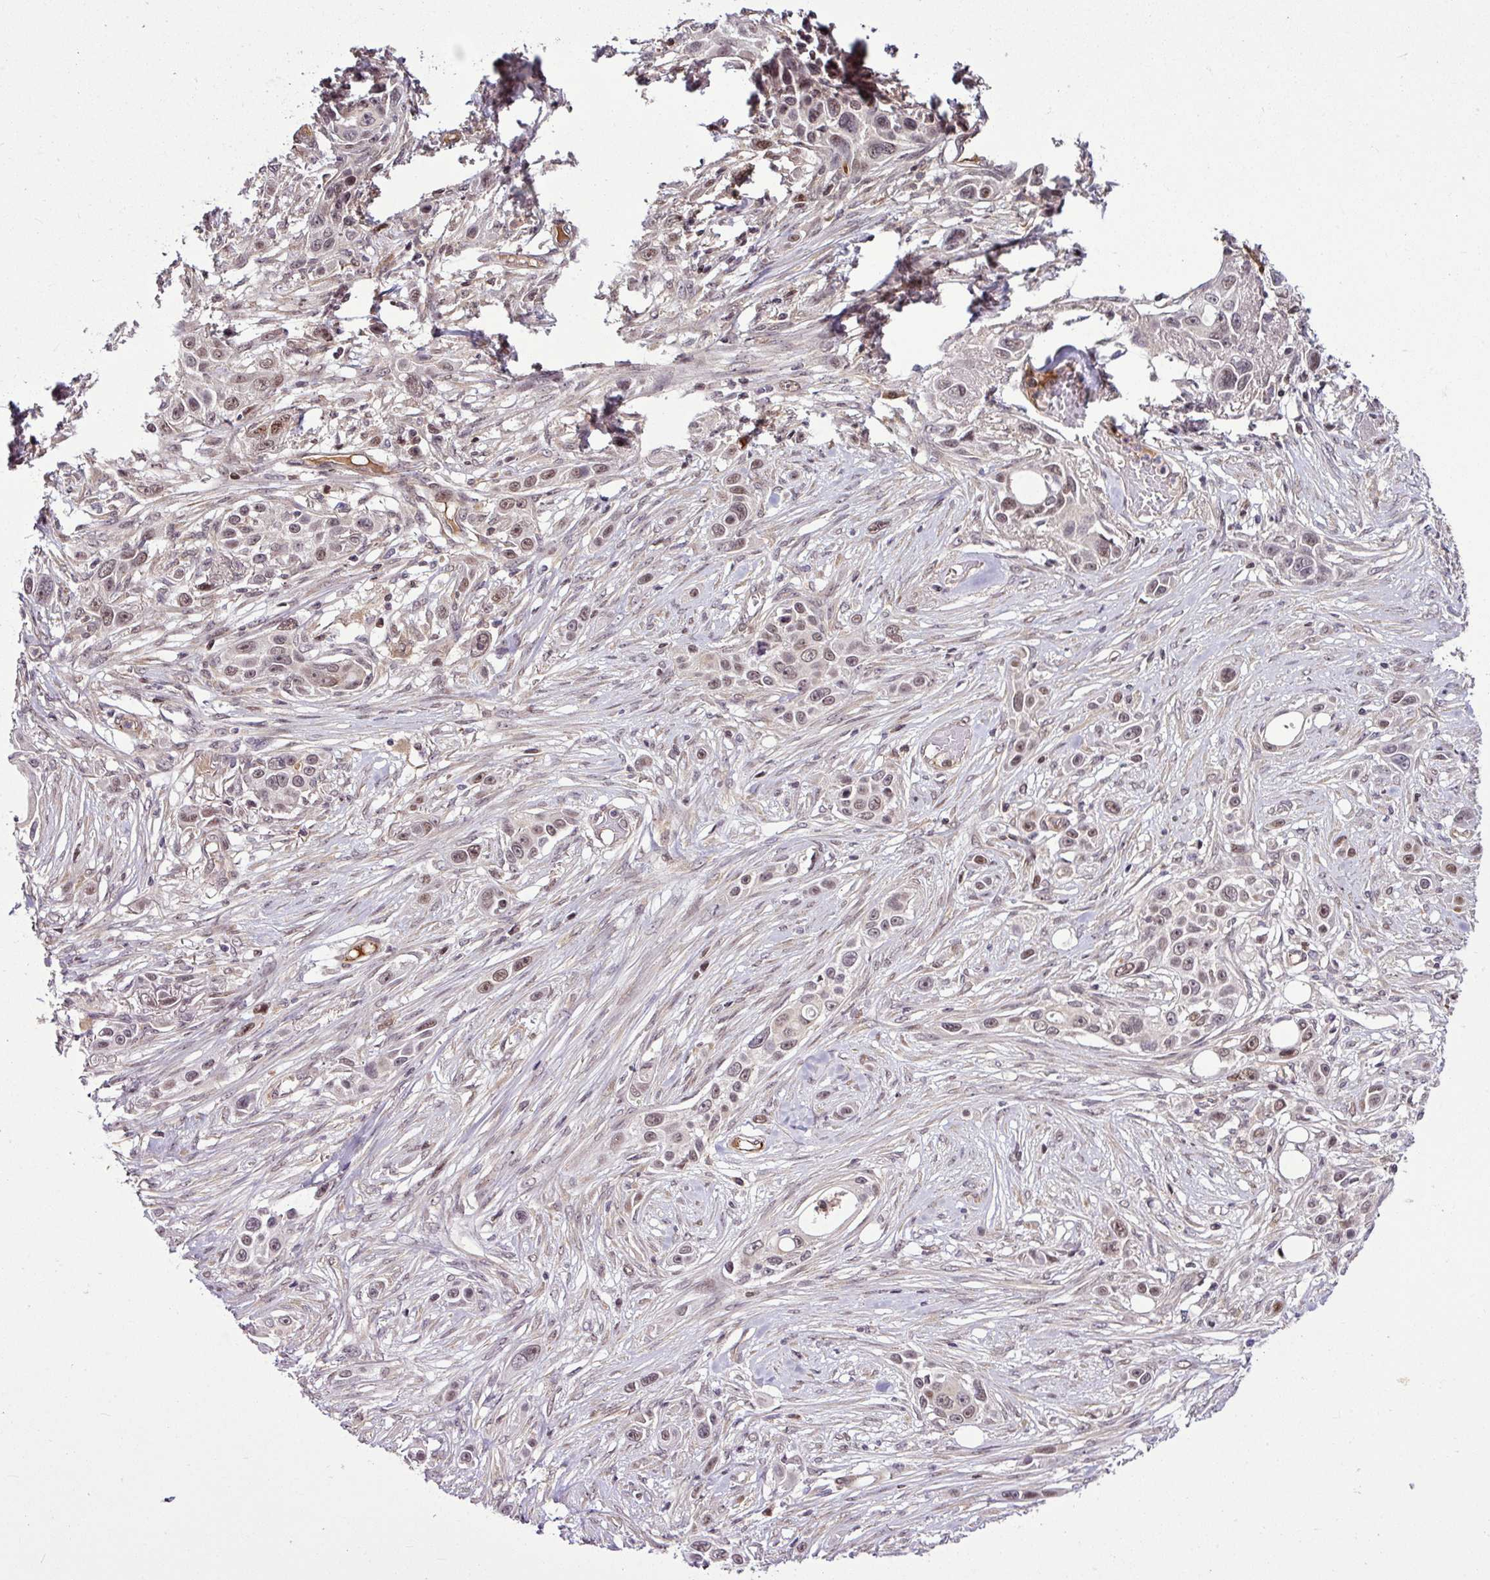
{"staining": {"intensity": "moderate", "quantity": "25%-75%", "location": "nuclear"}, "tissue": "skin cancer", "cell_type": "Tumor cells", "image_type": "cancer", "snomed": [{"axis": "morphology", "description": "Squamous cell carcinoma, NOS"}, {"axis": "topography", "description": "Skin"}], "caption": "IHC image of human skin cancer (squamous cell carcinoma) stained for a protein (brown), which shows medium levels of moderate nuclear positivity in approximately 25%-75% of tumor cells.", "gene": "ITPKC", "patient": {"sex": "female", "age": 69}}